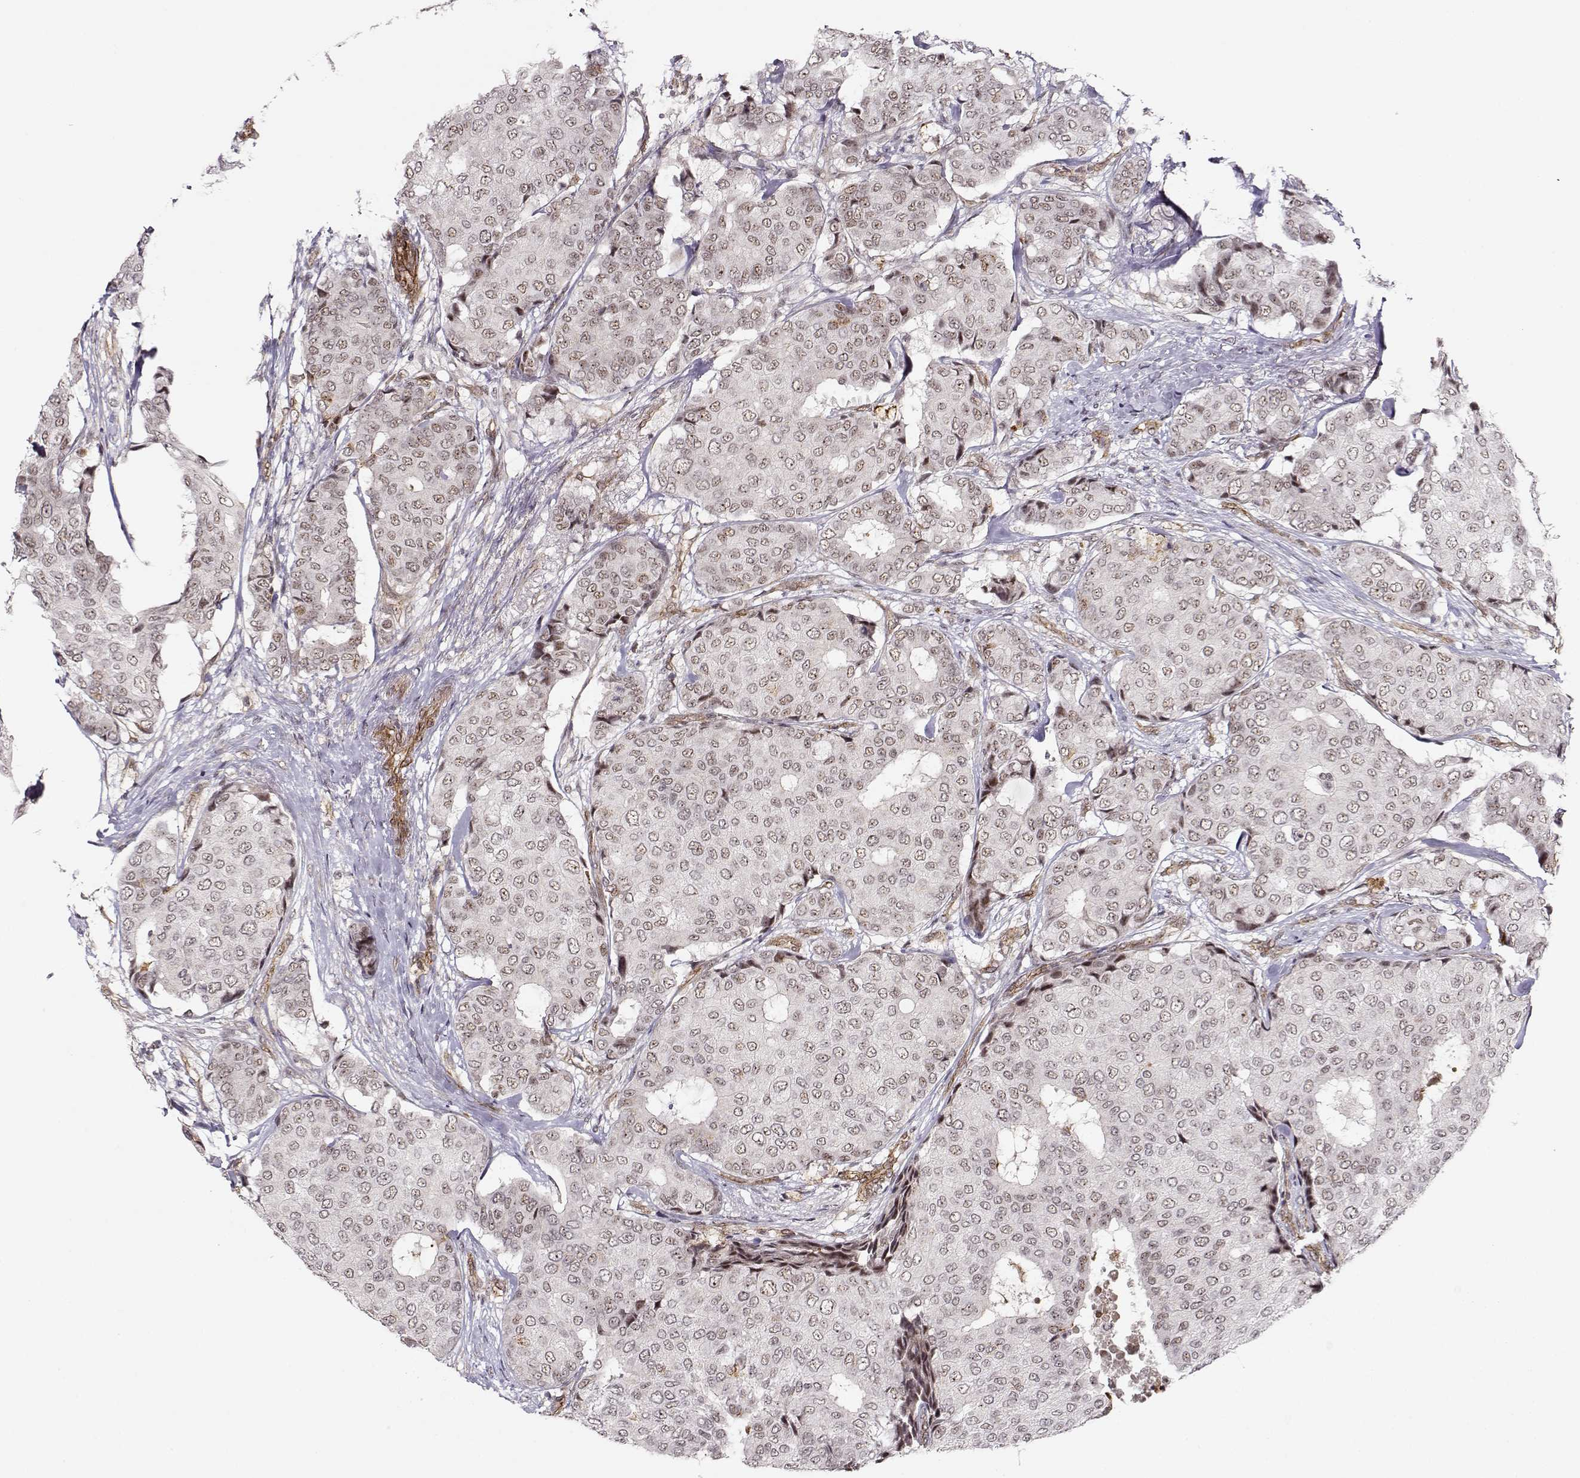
{"staining": {"intensity": "weak", "quantity": "25%-75%", "location": "nuclear"}, "tissue": "breast cancer", "cell_type": "Tumor cells", "image_type": "cancer", "snomed": [{"axis": "morphology", "description": "Duct carcinoma"}, {"axis": "topography", "description": "Breast"}], "caption": "Tumor cells display weak nuclear positivity in approximately 25%-75% of cells in invasive ductal carcinoma (breast). Nuclei are stained in blue.", "gene": "CIR1", "patient": {"sex": "female", "age": 75}}